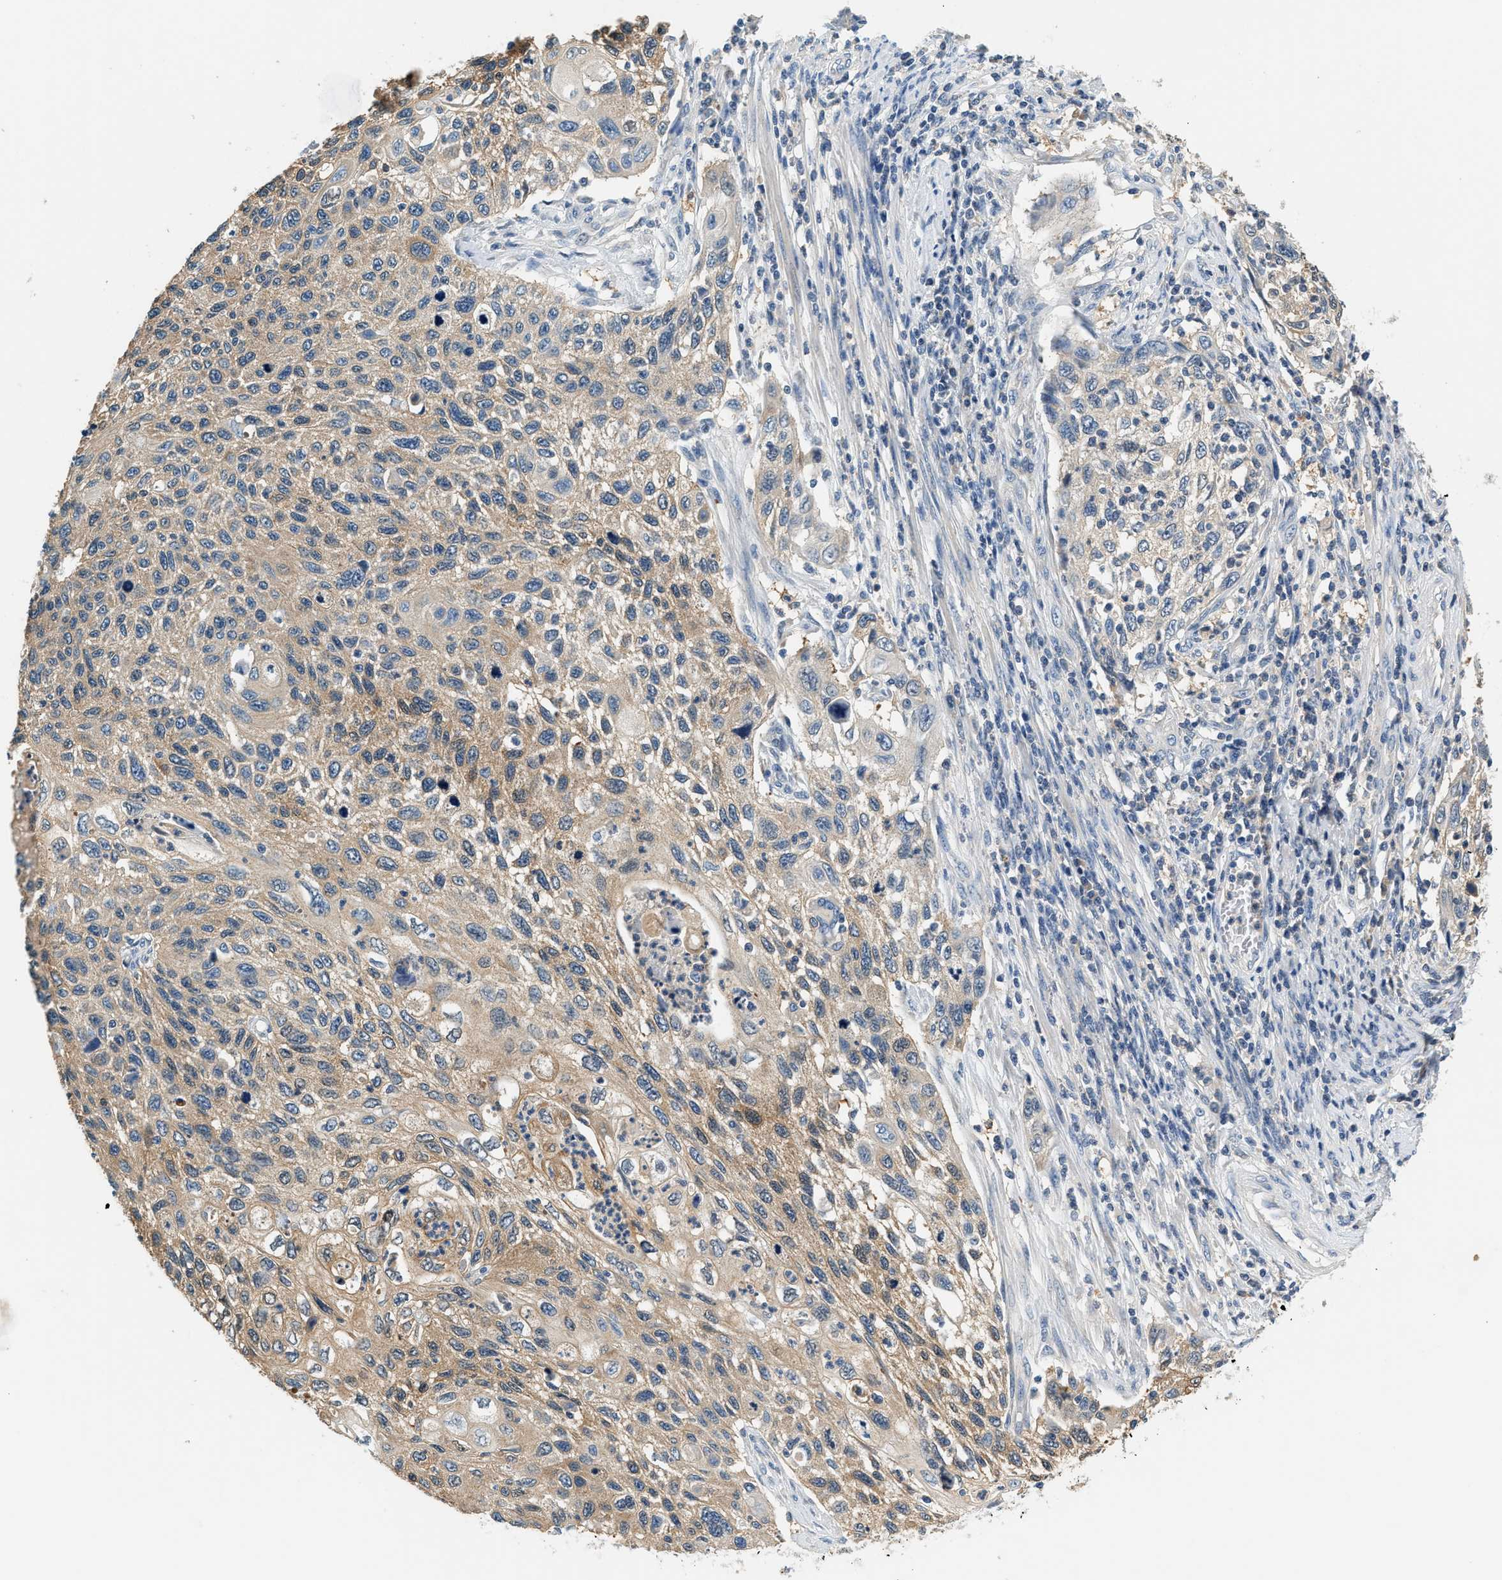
{"staining": {"intensity": "weak", "quantity": ">75%", "location": "cytoplasmic/membranous"}, "tissue": "cervical cancer", "cell_type": "Tumor cells", "image_type": "cancer", "snomed": [{"axis": "morphology", "description": "Squamous cell carcinoma, NOS"}, {"axis": "topography", "description": "Cervix"}], "caption": "Weak cytoplasmic/membranous expression is appreciated in approximately >75% of tumor cells in cervical cancer.", "gene": "SLC35E1", "patient": {"sex": "female", "age": 70}}